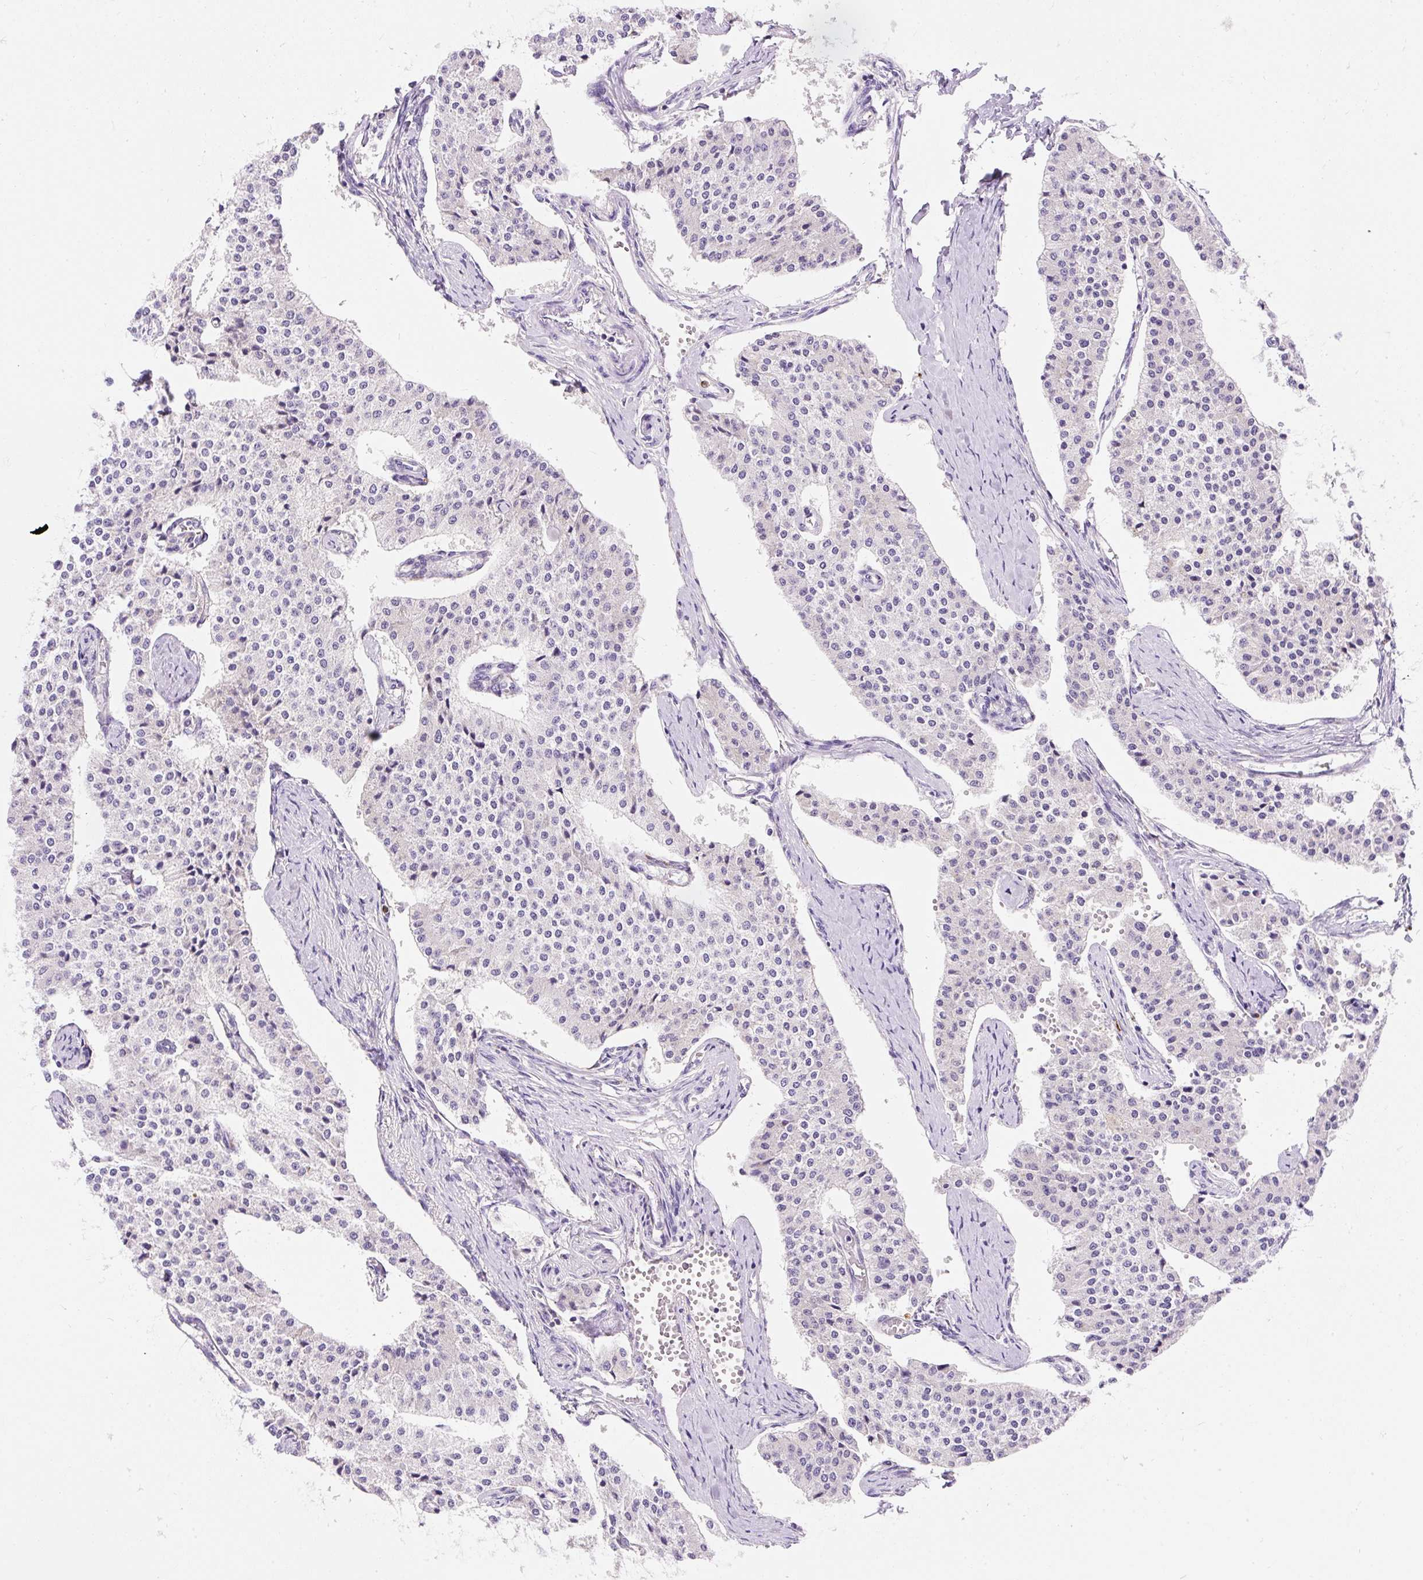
{"staining": {"intensity": "negative", "quantity": "none", "location": "none"}, "tissue": "carcinoid", "cell_type": "Tumor cells", "image_type": "cancer", "snomed": [{"axis": "morphology", "description": "Carcinoid, malignant, NOS"}, {"axis": "topography", "description": "Colon"}], "caption": "Immunohistochemistry (IHC) histopathology image of human carcinoid stained for a protein (brown), which reveals no positivity in tumor cells.", "gene": "TMEM150C", "patient": {"sex": "female", "age": 52}}